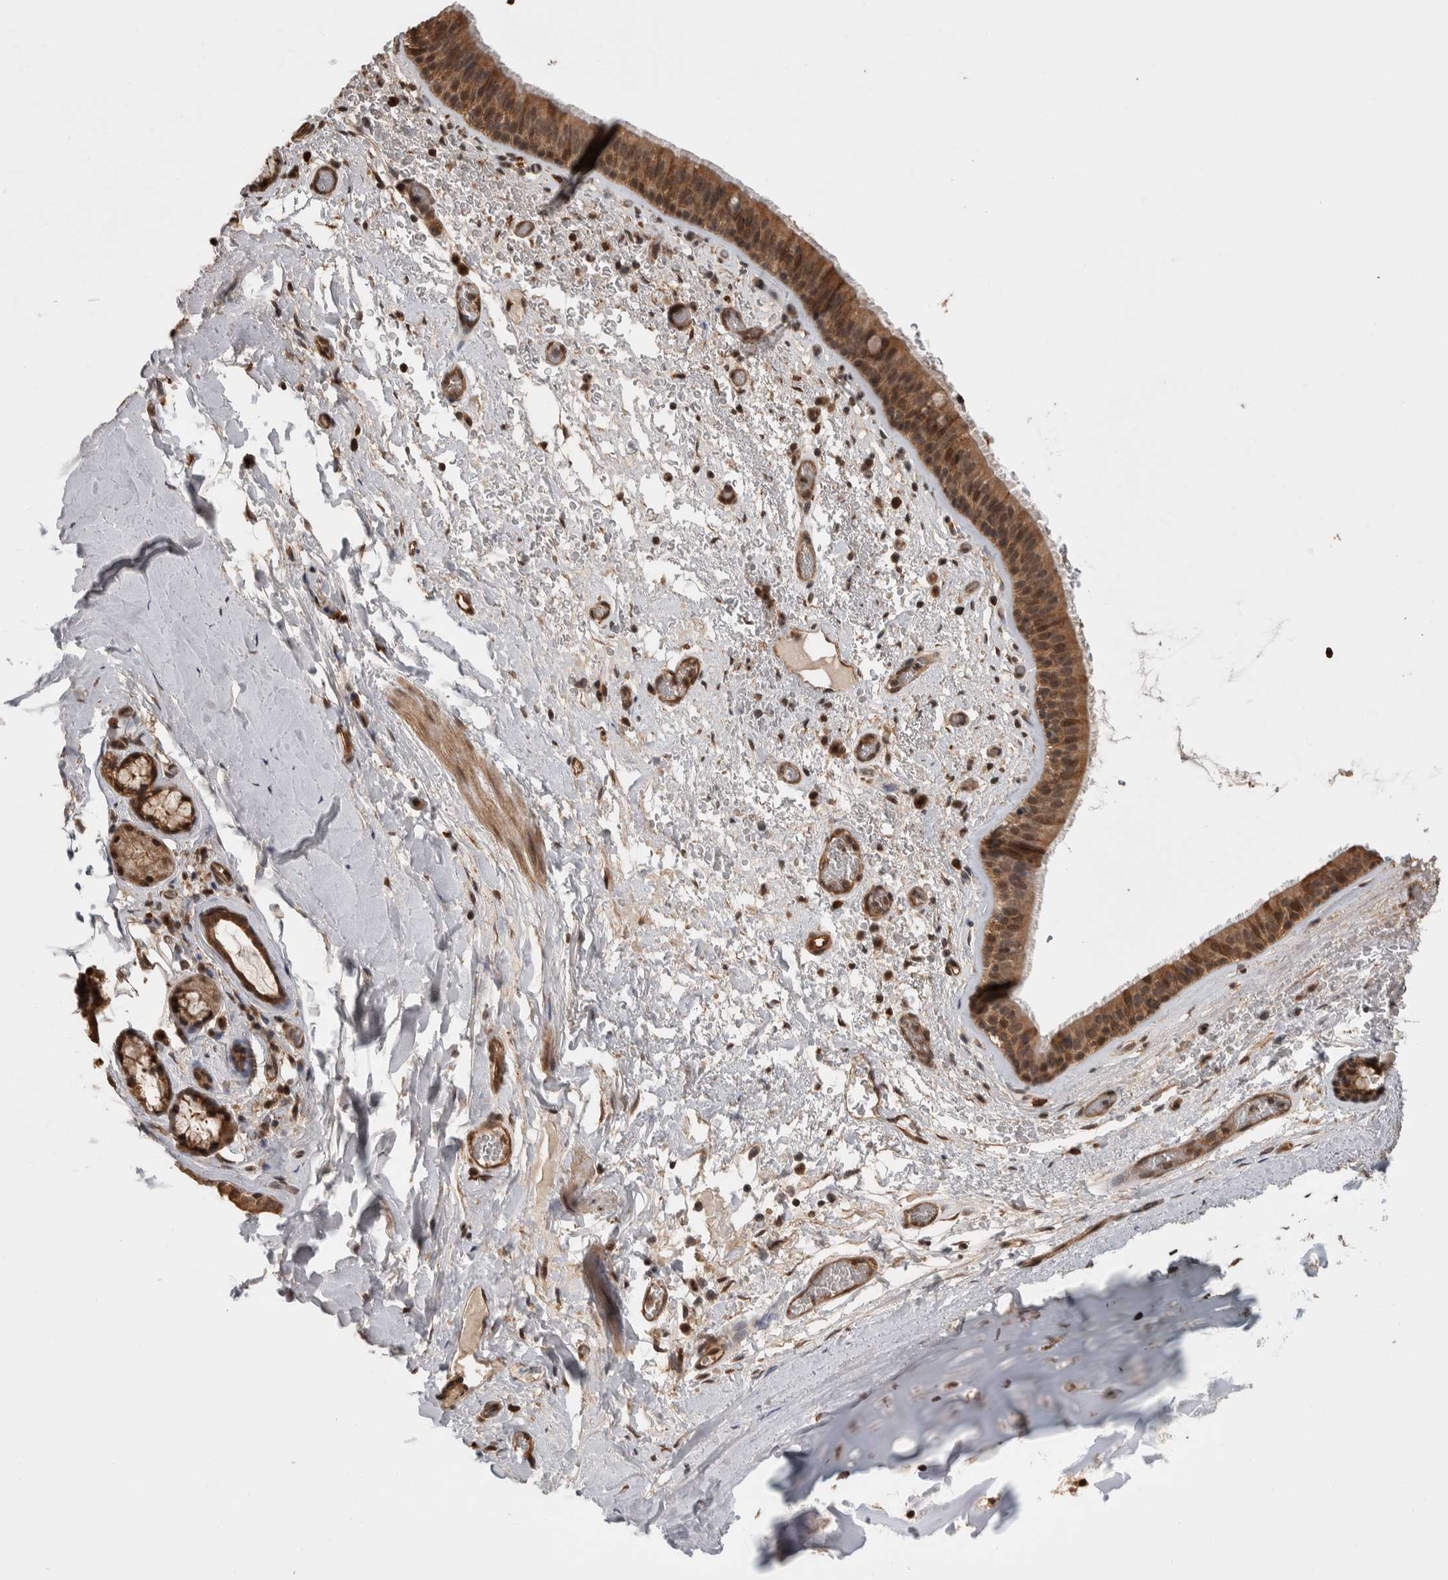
{"staining": {"intensity": "strong", "quantity": ">75%", "location": "cytoplasmic/membranous,nuclear"}, "tissue": "bronchus", "cell_type": "Respiratory epithelial cells", "image_type": "normal", "snomed": [{"axis": "morphology", "description": "Normal tissue, NOS"}, {"axis": "topography", "description": "Cartilage tissue"}], "caption": "IHC photomicrograph of benign bronchus: bronchus stained using IHC displays high levels of strong protein expression localized specifically in the cytoplasmic/membranous,nuclear of respiratory epithelial cells, appearing as a cytoplasmic/membranous,nuclear brown color.", "gene": "ZNF592", "patient": {"sex": "female", "age": 63}}